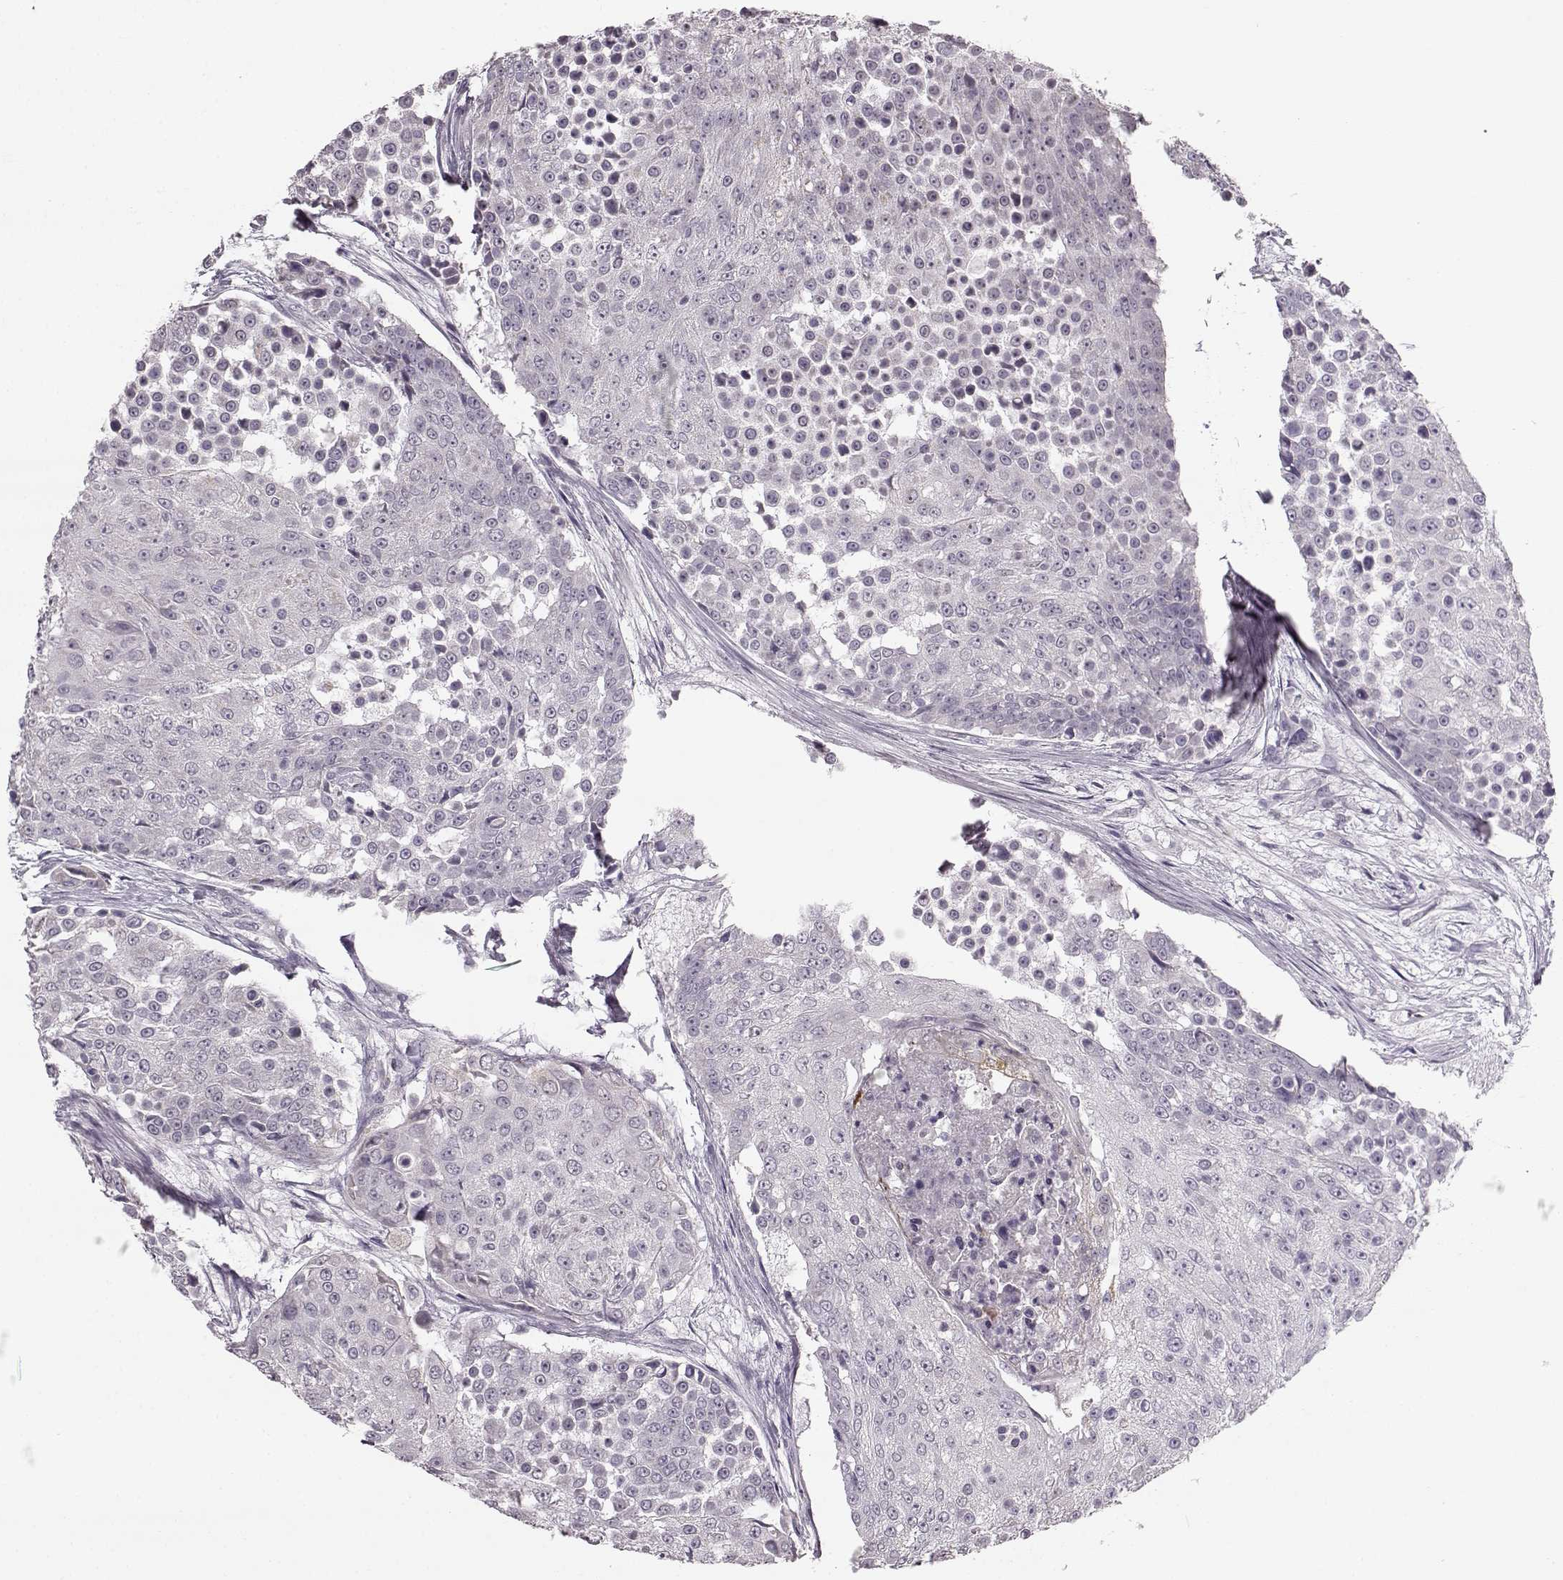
{"staining": {"intensity": "negative", "quantity": "none", "location": "none"}, "tissue": "urothelial cancer", "cell_type": "Tumor cells", "image_type": "cancer", "snomed": [{"axis": "morphology", "description": "Urothelial carcinoma, High grade"}, {"axis": "topography", "description": "Urinary bladder"}], "caption": "There is no significant positivity in tumor cells of urothelial cancer. (Brightfield microscopy of DAB (3,3'-diaminobenzidine) IHC at high magnification).", "gene": "MAP6D1", "patient": {"sex": "female", "age": 63}}